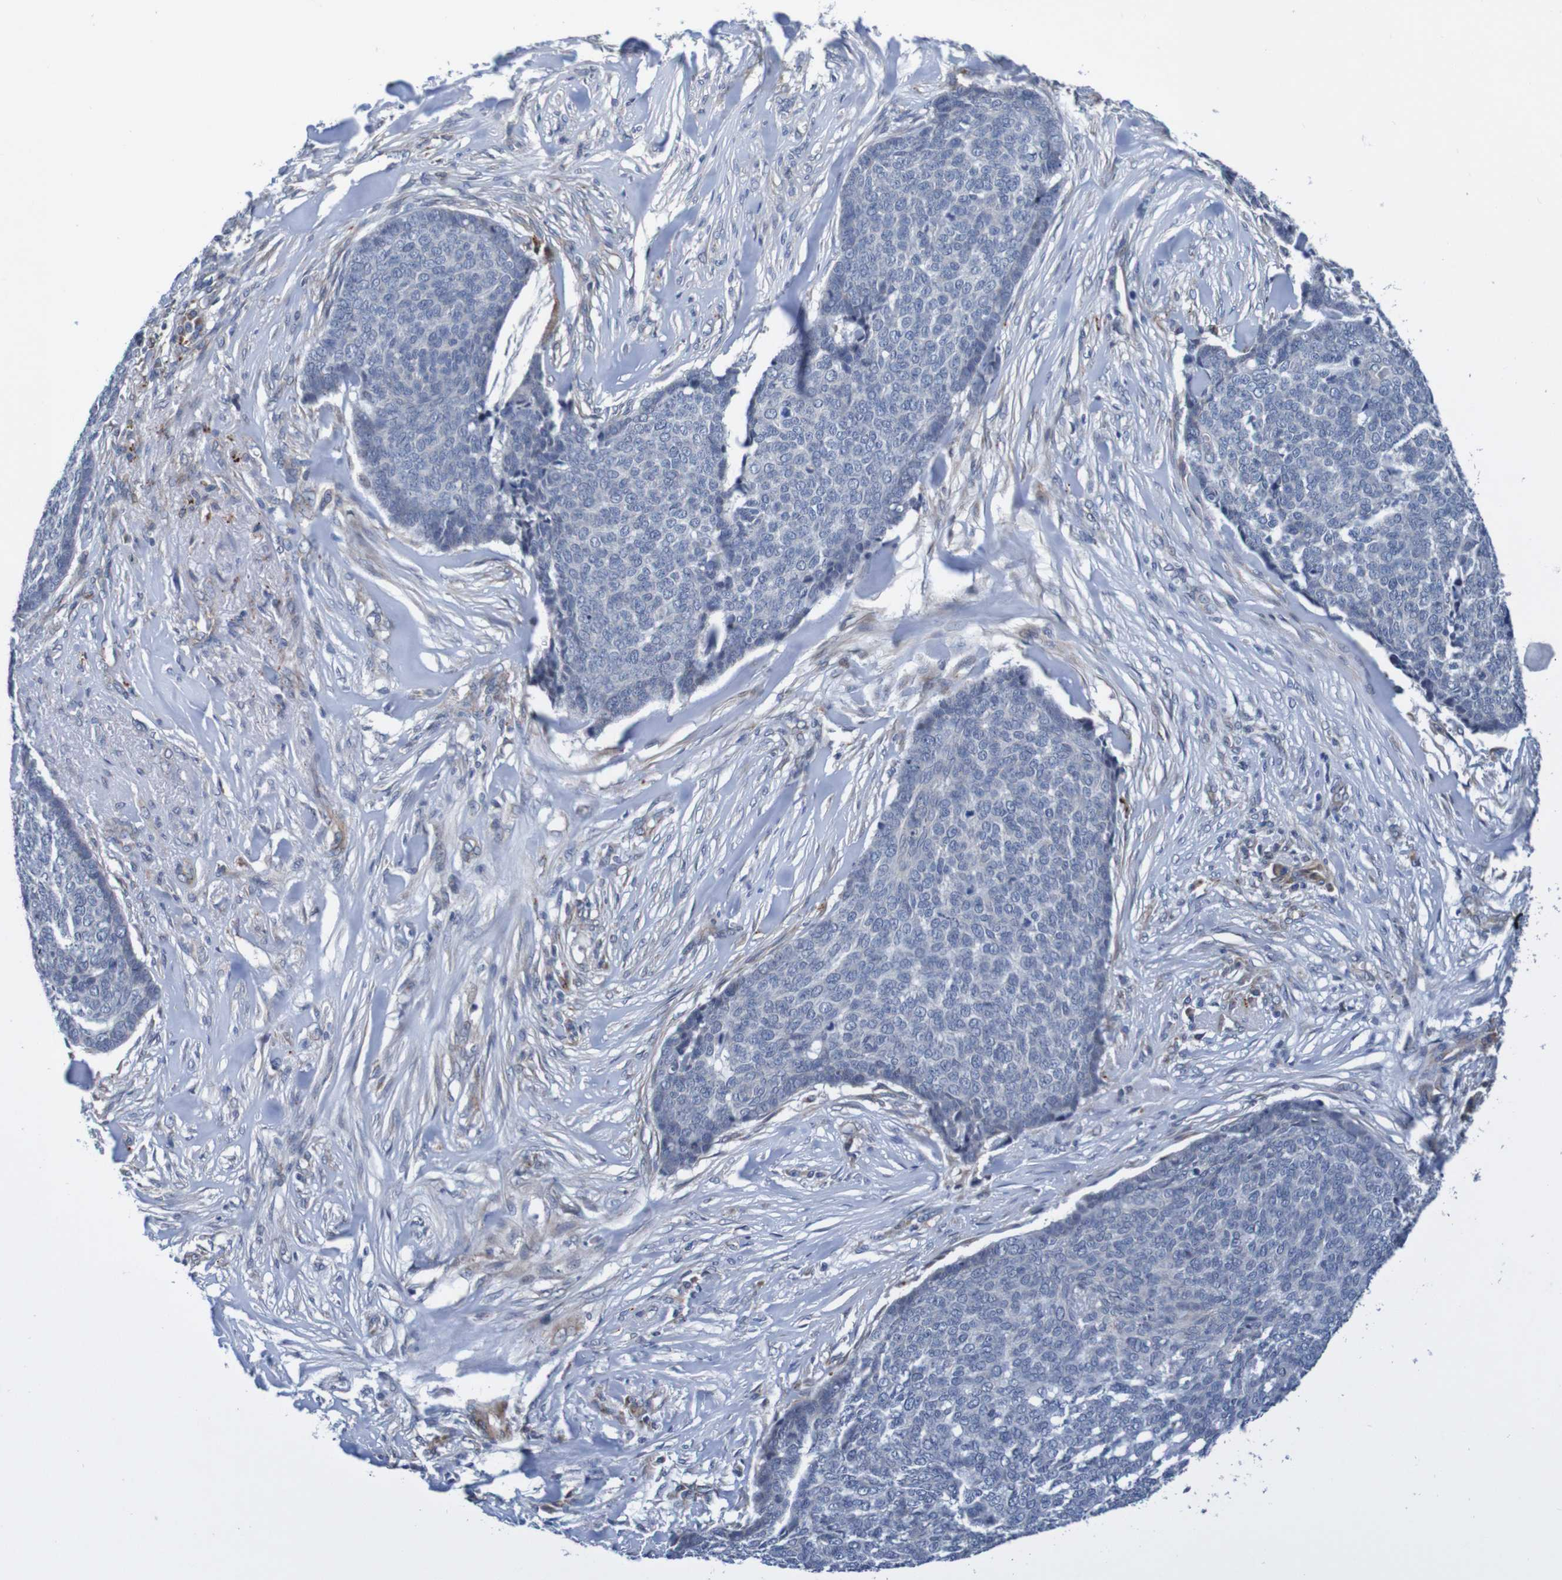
{"staining": {"intensity": "negative", "quantity": "none", "location": "none"}, "tissue": "skin cancer", "cell_type": "Tumor cells", "image_type": "cancer", "snomed": [{"axis": "morphology", "description": "Basal cell carcinoma"}, {"axis": "topography", "description": "Skin"}], "caption": "DAB immunohistochemical staining of skin cancer reveals no significant expression in tumor cells. The staining is performed using DAB brown chromogen with nuclei counter-stained in using hematoxylin.", "gene": "CPED1", "patient": {"sex": "male", "age": 84}}